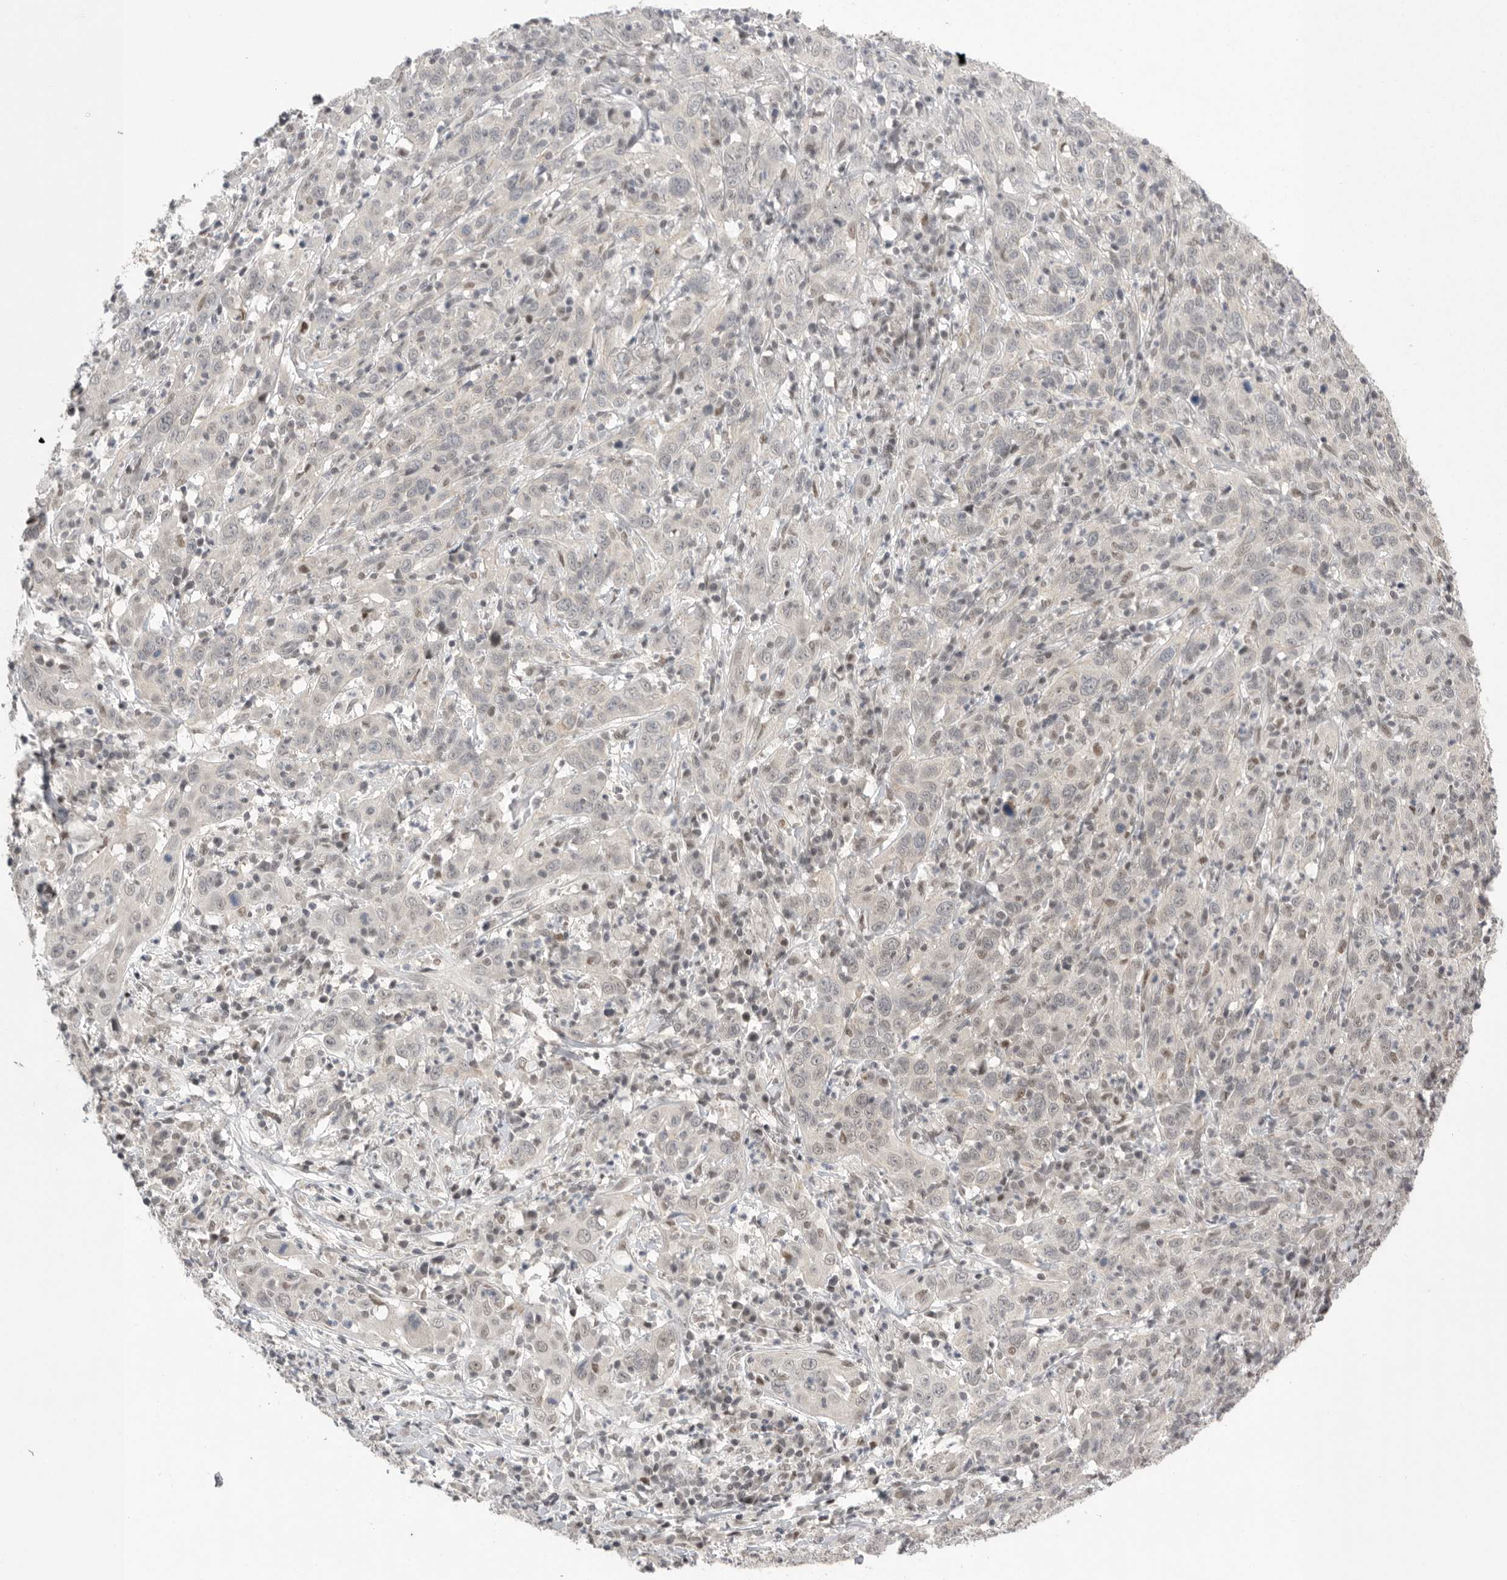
{"staining": {"intensity": "negative", "quantity": "none", "location": "none"}, "tissue": "cervical cancer", "cell_type": "Tumor cells", "image_type": "cancer", "snomed": [{"axis": "morphology", "description": "Squamous cell carcinoma, NOS"}, {"axis": "topography", "description": "Cervix"}], "caption": "The photomicrograph exhibits no staining of tumor cells in cervical cancer (squamous cell carcinoma).", "gene": "POU5F1", "patient": {"sex": "female", "age": 46}}